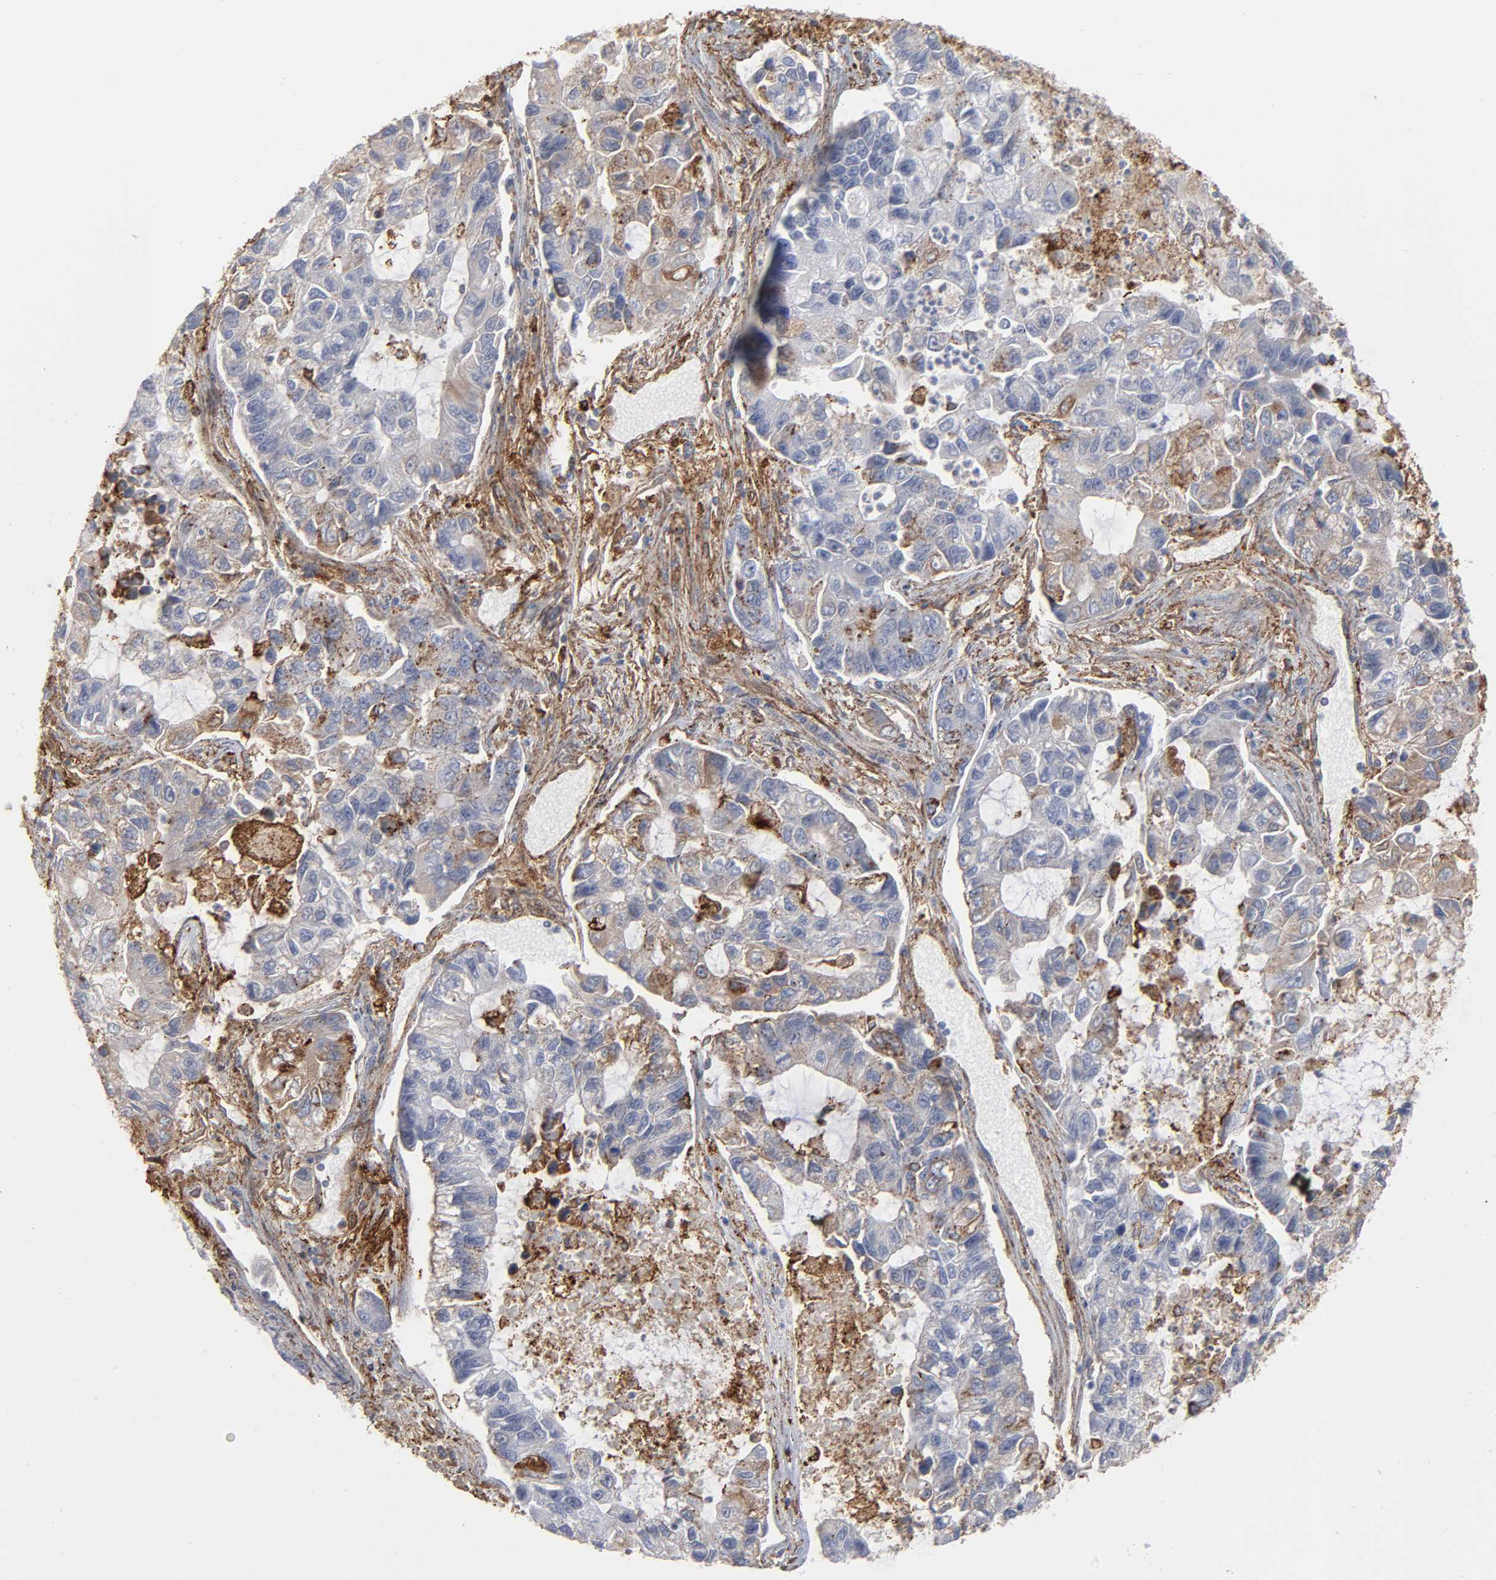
{"staining": {"intensity": "moderate", "quantity": ">75%", "location": "cytoplasmic/membranous"}, "tissue": "lung cancer", "cell_type": "Tumor cells", "image_type": "cancer", "snomed": [{"axis": "morphology", "description": "Adenocarcinoma, NOS"}, {"axis": "topography", "description": "Lung"}], "caption": "Tumor cells demonstrate medium levels of moderate cytoplasmic/membranous expression in about >75% of cells in human lung adenocarcinoma.", "gene": "ANXA5", "patient": {"sex": "female", "age": 51}}